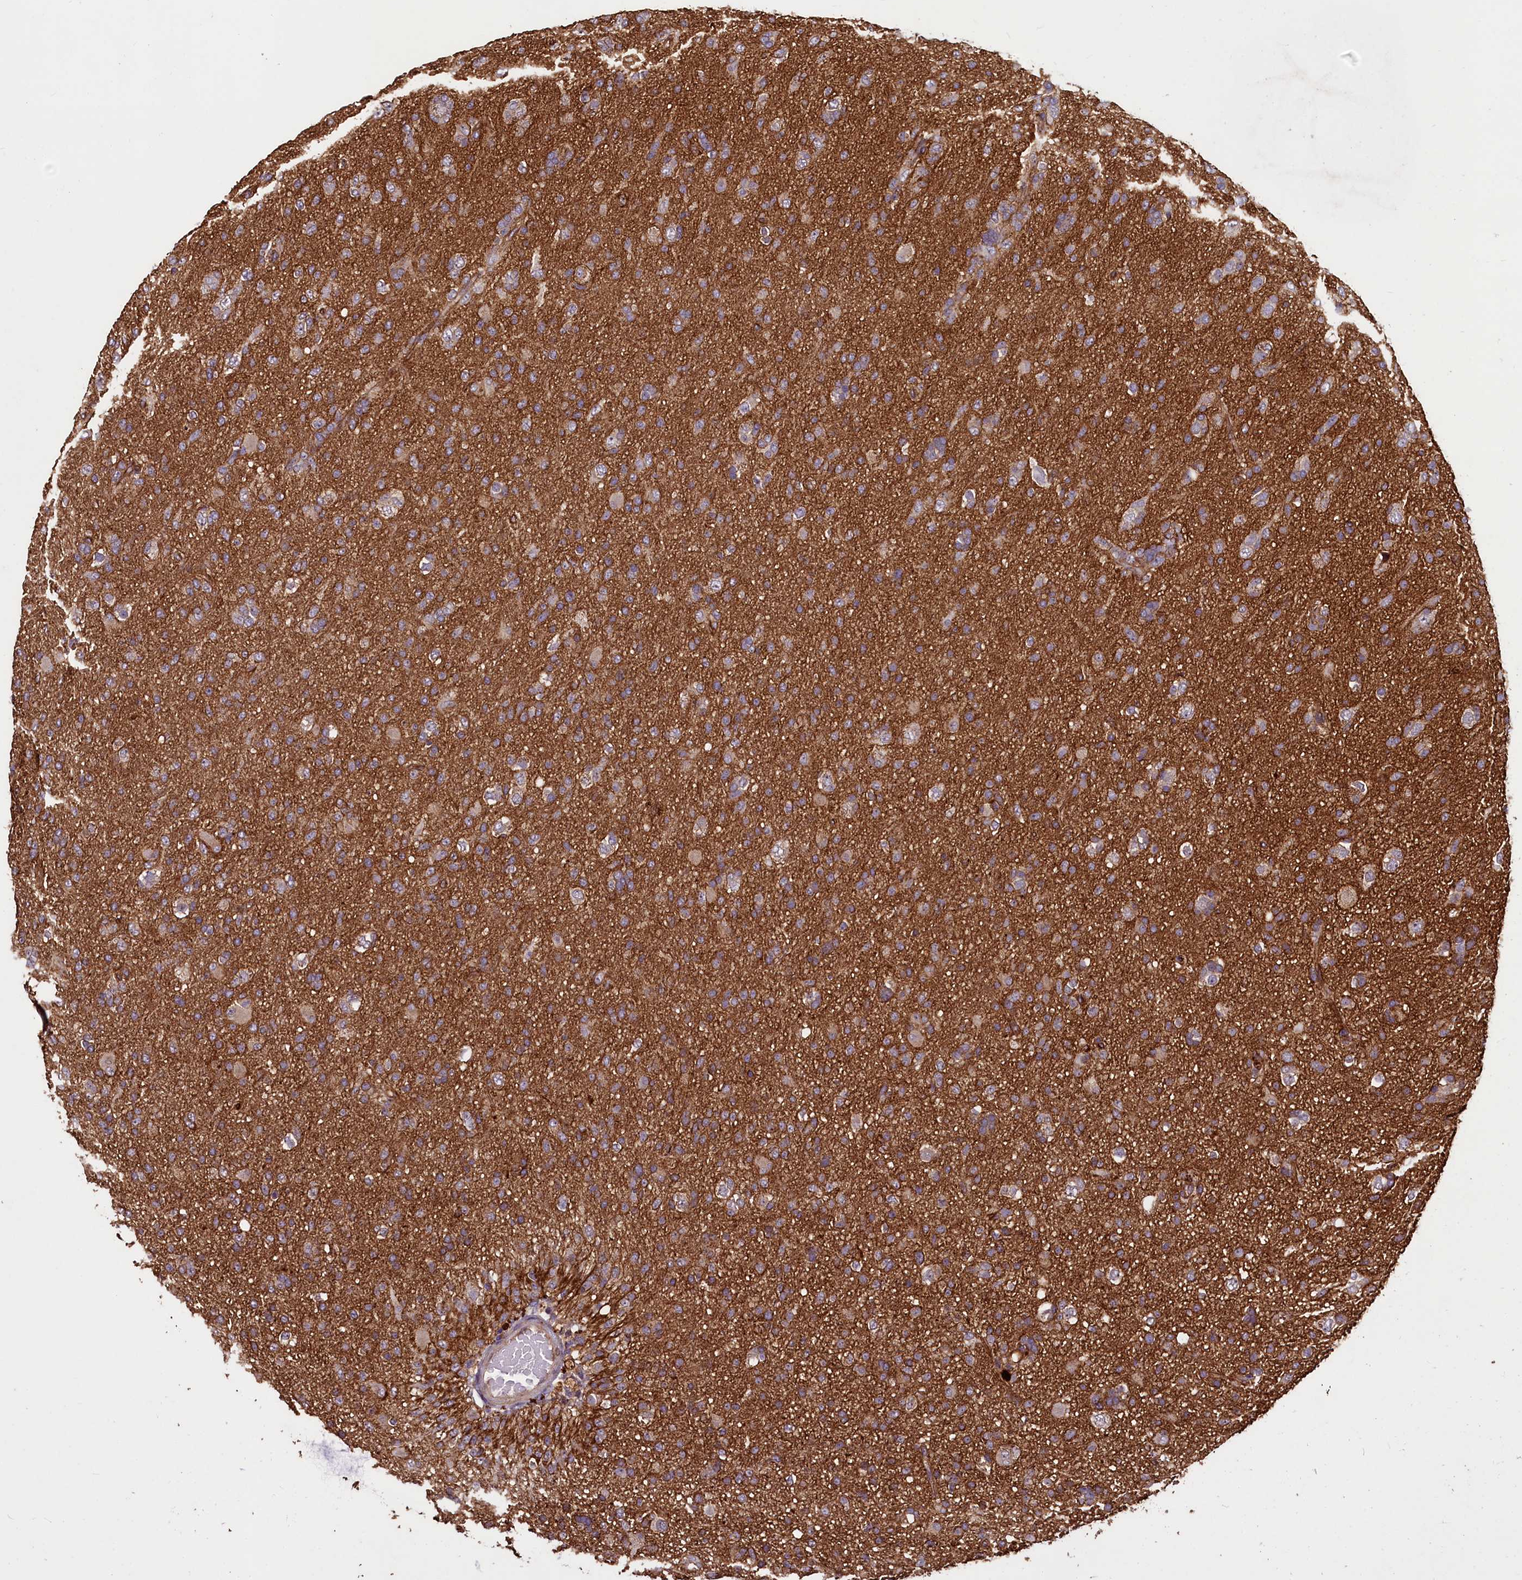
{"staining": {"intensity": "weak", "quantity": "25%-75%", "location": "cytoplasmic/membranous"}, "tissue": "glioma", "cell_type": "Tumor cells", "image_type": "cancer", "snomed": [{"axis": "morphology", "description": "Glioma, malignant, Low grade"}, {"axis": "topography", "description": "Brain"}], "caption": "Approximately 25%-75% of tumor cells in glioma exhibit weak cytoplasmic/membranous protein positivity as visualized by brown immunohistochemical staining.", "gene": "PALM", "patient": {"sex": "male", "age": 65}}